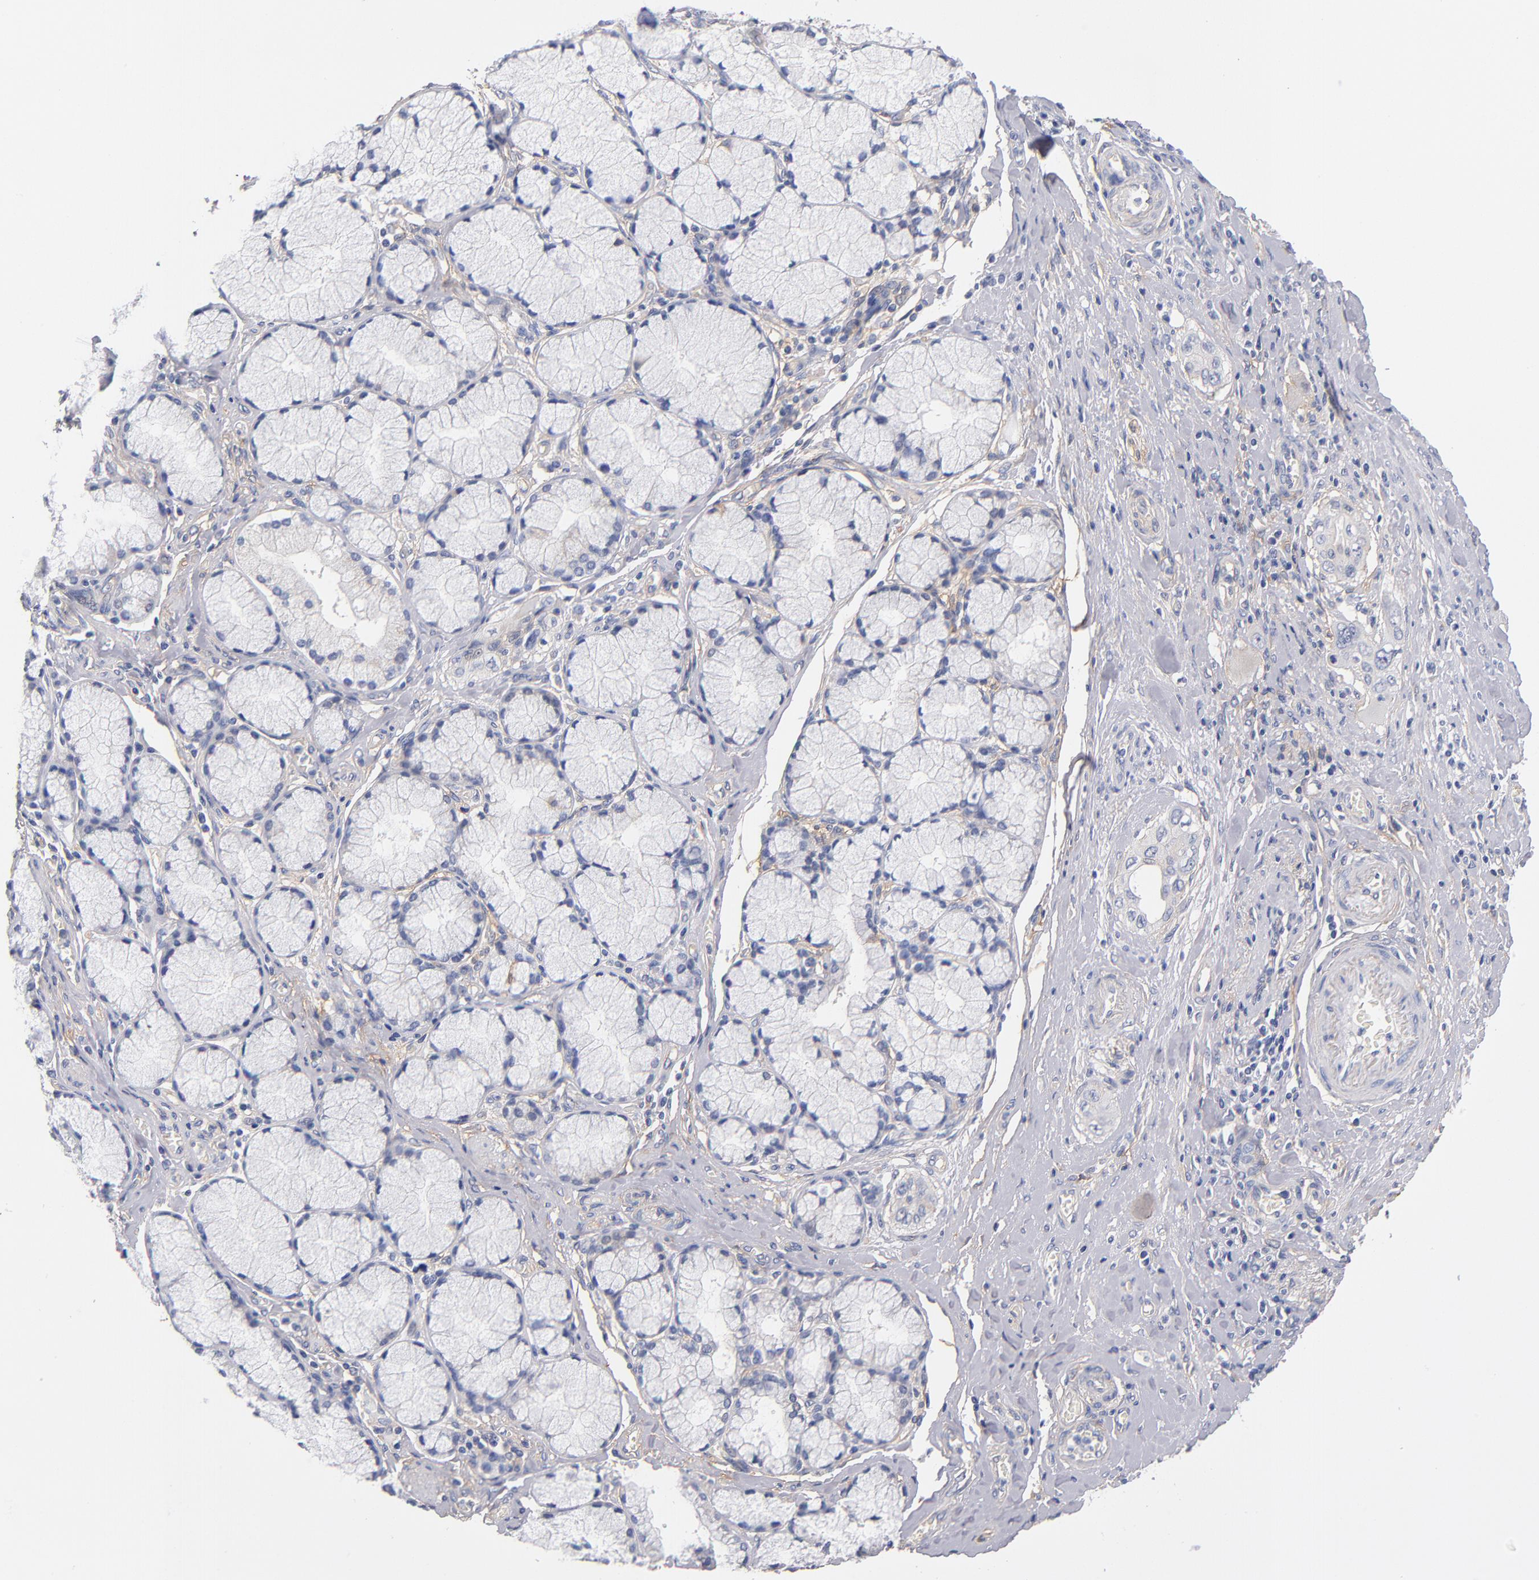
{"staining": {"intensity": "negative", "quantity": "none", "location": "none"}, "tissue": "pancreatic cancer", "cell_type": "Tumor cells", "image_type": "cancer", "snomed": [{"axis": "morphology", "description": "Adenocarcinoma, NOS"}, {"axis": "topography", "description": "Pancreas"}], "caption": "Immunohistochemistry micrograph of neoplastic tissue: human pancreatic cancer stained with DAB shows no significant protein staining in tumor cells.", "gene": "PLSCR4", "patient": {"sex": "male", "age": 77}}